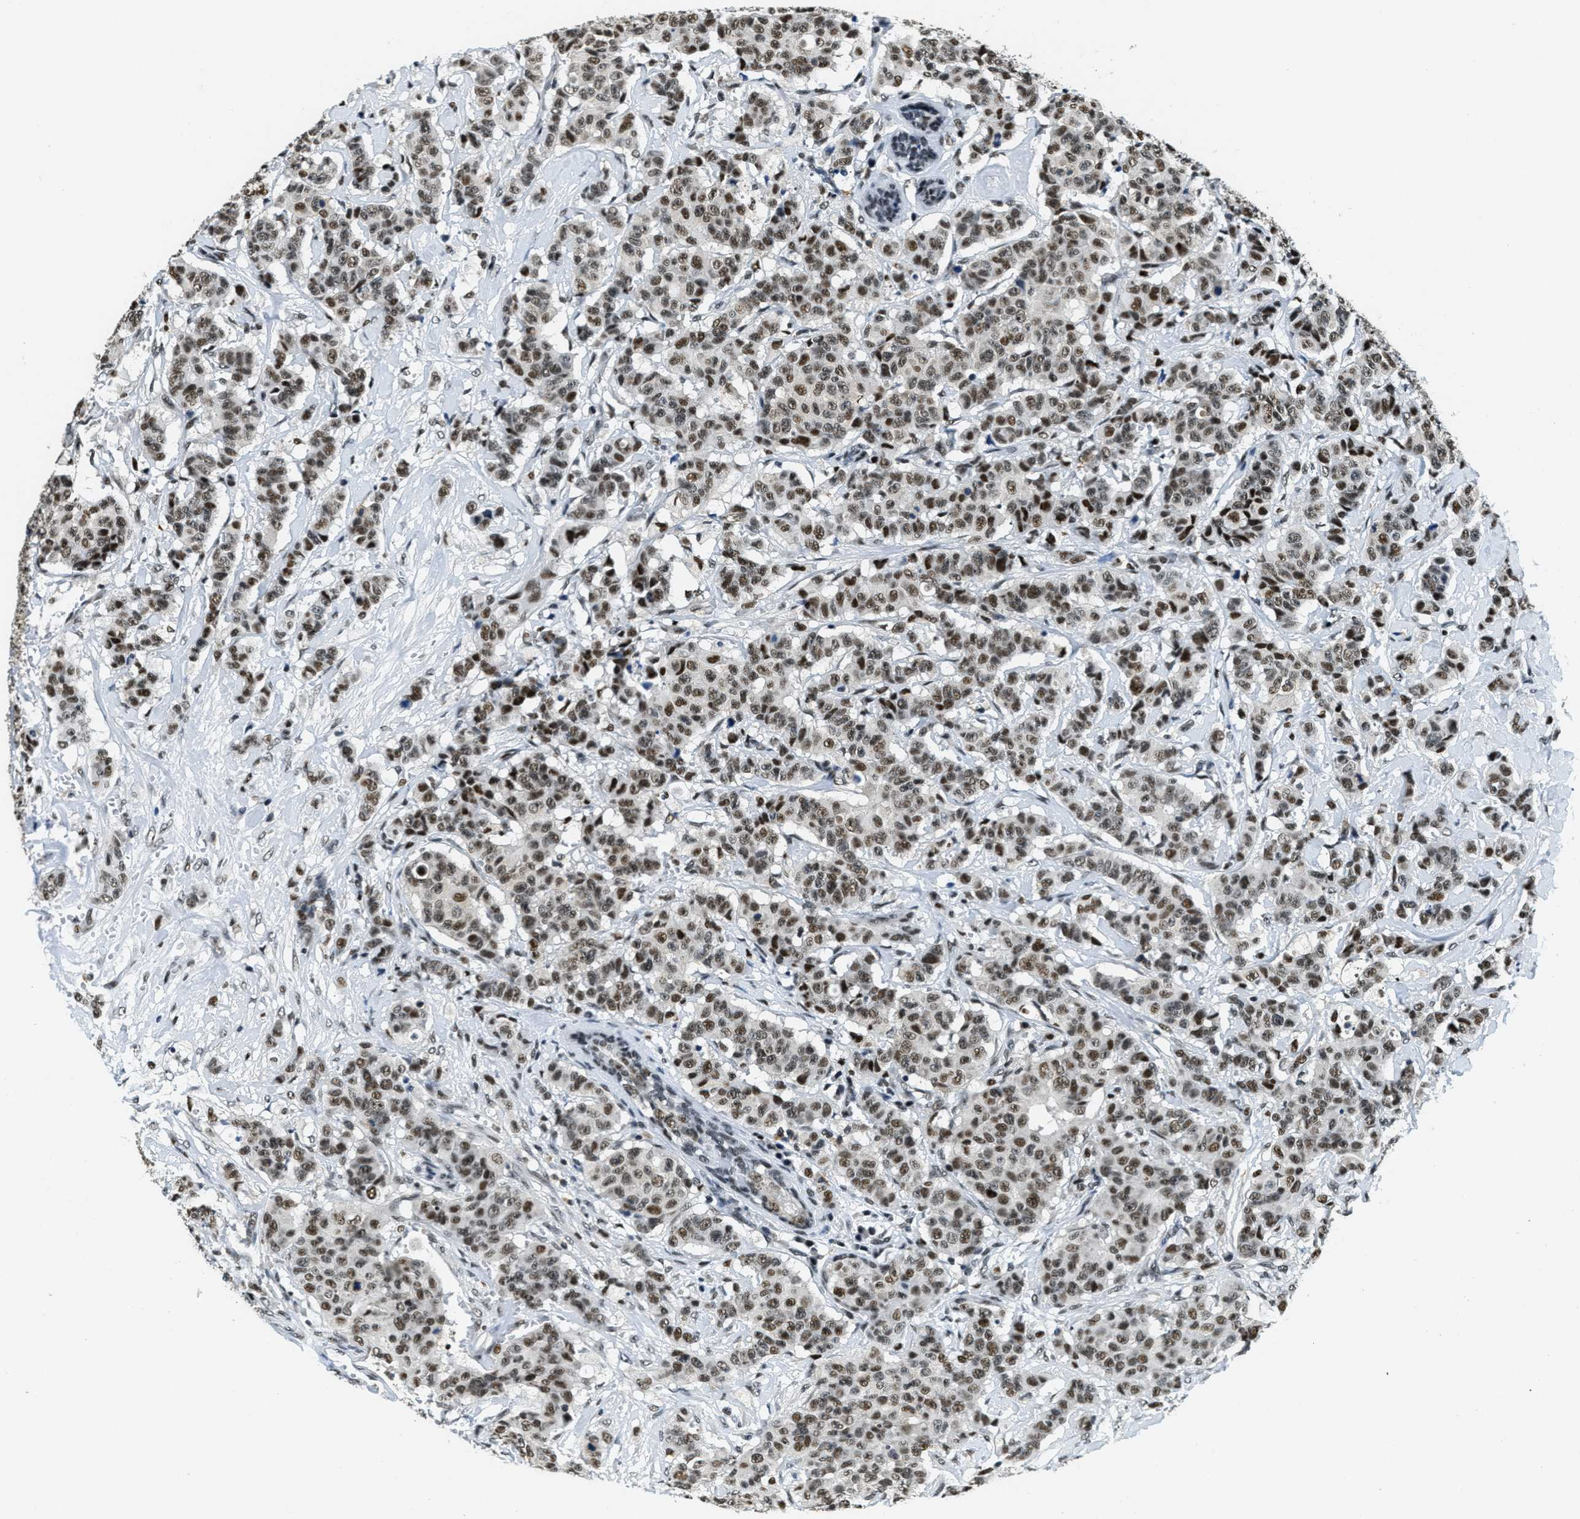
{"staining": {"intensity": "moderate", "quantity": ">75%", "location": "nuclear"}, "tissue": "breast cancer", "cell_type": "Tumor cells", "image_type": "cancer", "snomed": [{"axis": "morphology", "description": "Normal tissue, NOS"}, {"axis": "morphology", "description": "Duct carcinoma"}, {"axis": "topography", "description": "Breast"}], "caption": "Immunohistochemistry (IHC) photomicrograph of neoplastic tissue: human breast infiltrating ductal carcinoma stained using IHC displays medium levels of moderate protein expression localized specifically in the nuclear of tumor cells, appearing as a nuclear brown color.", "gene": "SSB", "patient": {"sex": "female", "age": 40}}